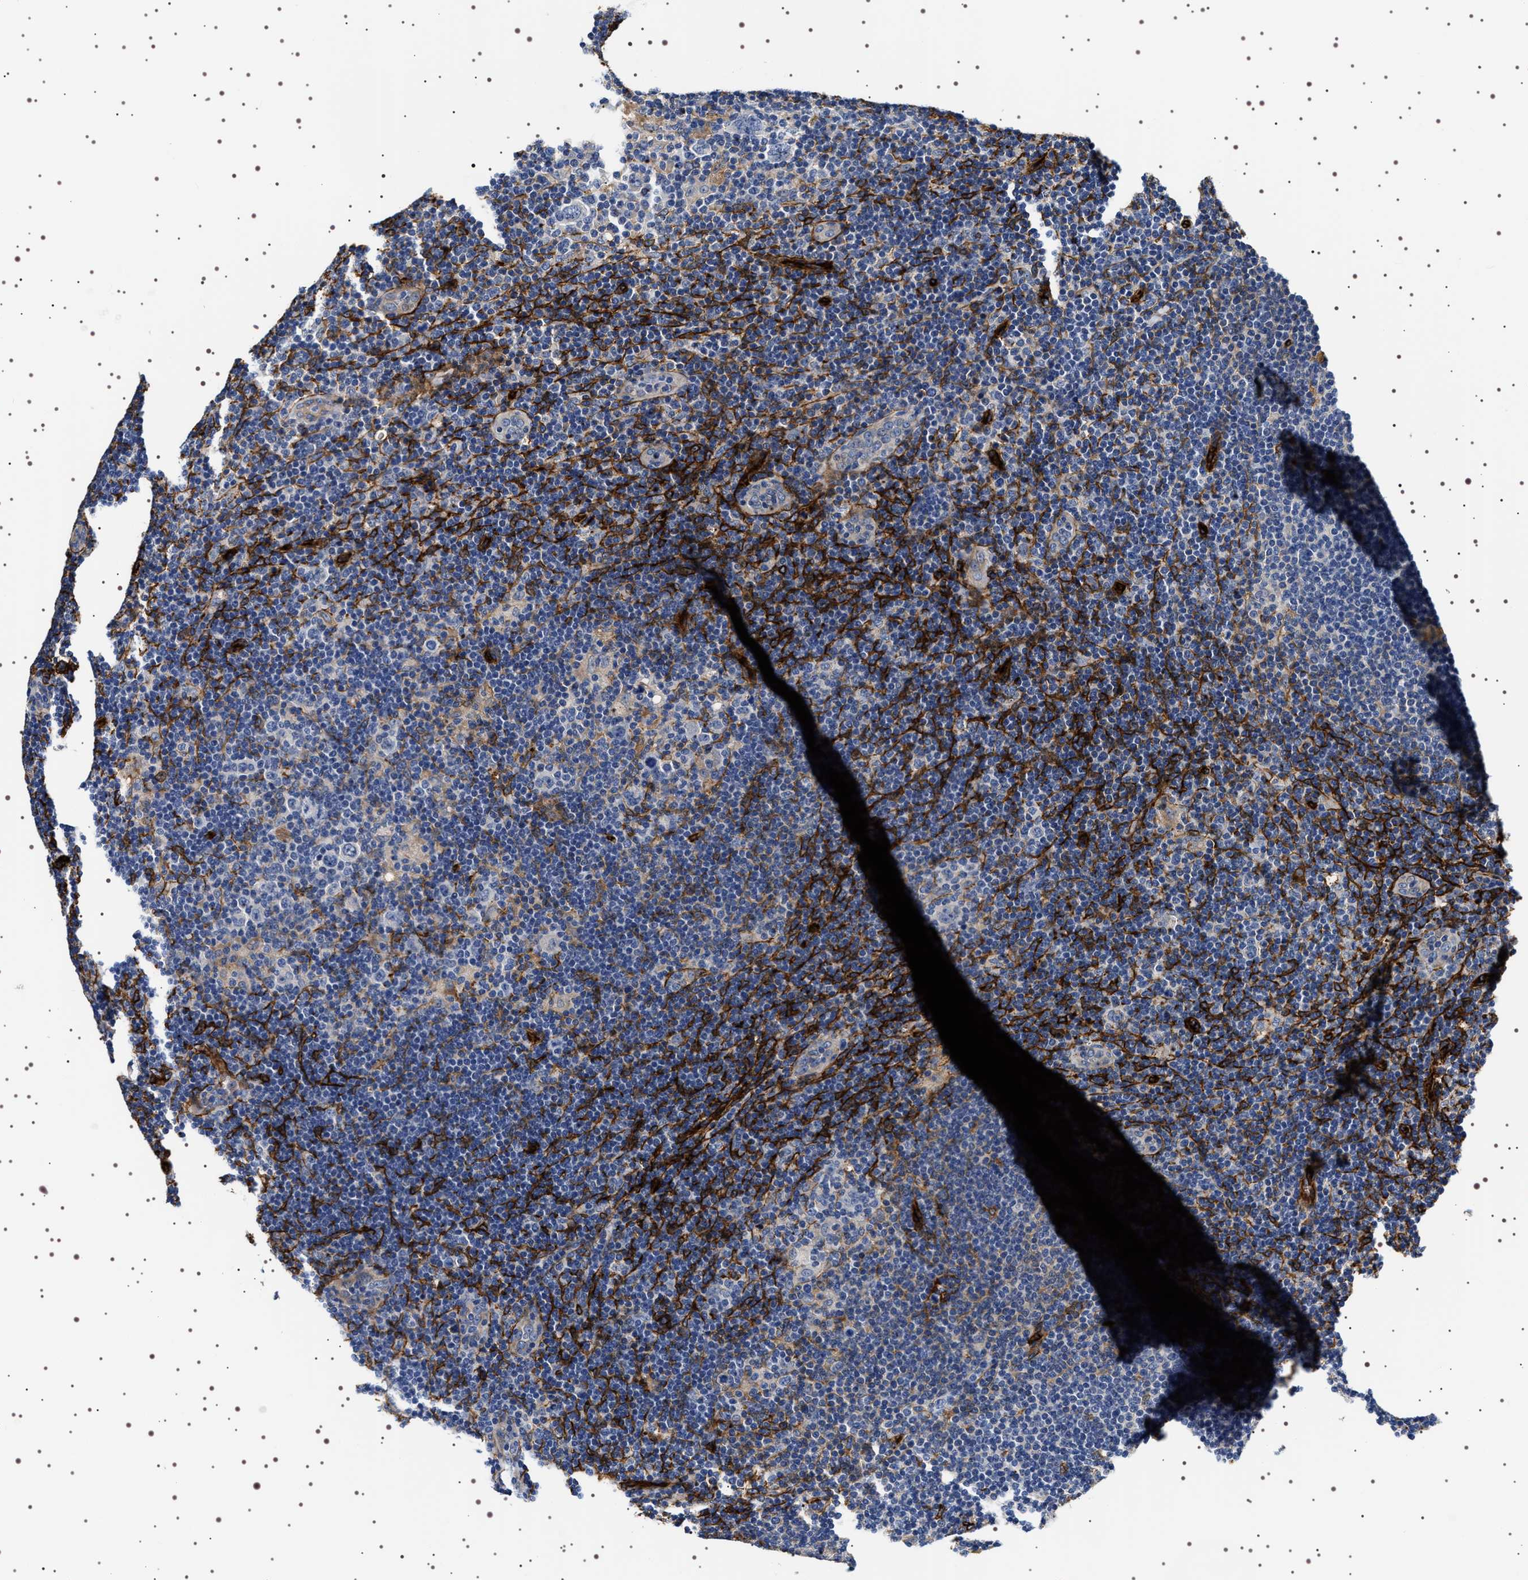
{"staining": {"intensity": "negative", "quantity": "none", "location": "none"}, "tissue": "lymphoma", "cell_type": "Tumor cells", "image_type": "cancer", "snomed": [{"axis": "morphology", "description": "Hodgkin's disease, NOS"}, {"axis": "topography", "description": "Lymph node"}], "caption": "High power microscopy micrograph of an immunohistochemistry photomicrograph of Hodgkin's disease, revealing no significant staining in tumor cells.", "gene": "ALPL", "patient": {"sex": "female", "age": 57}}